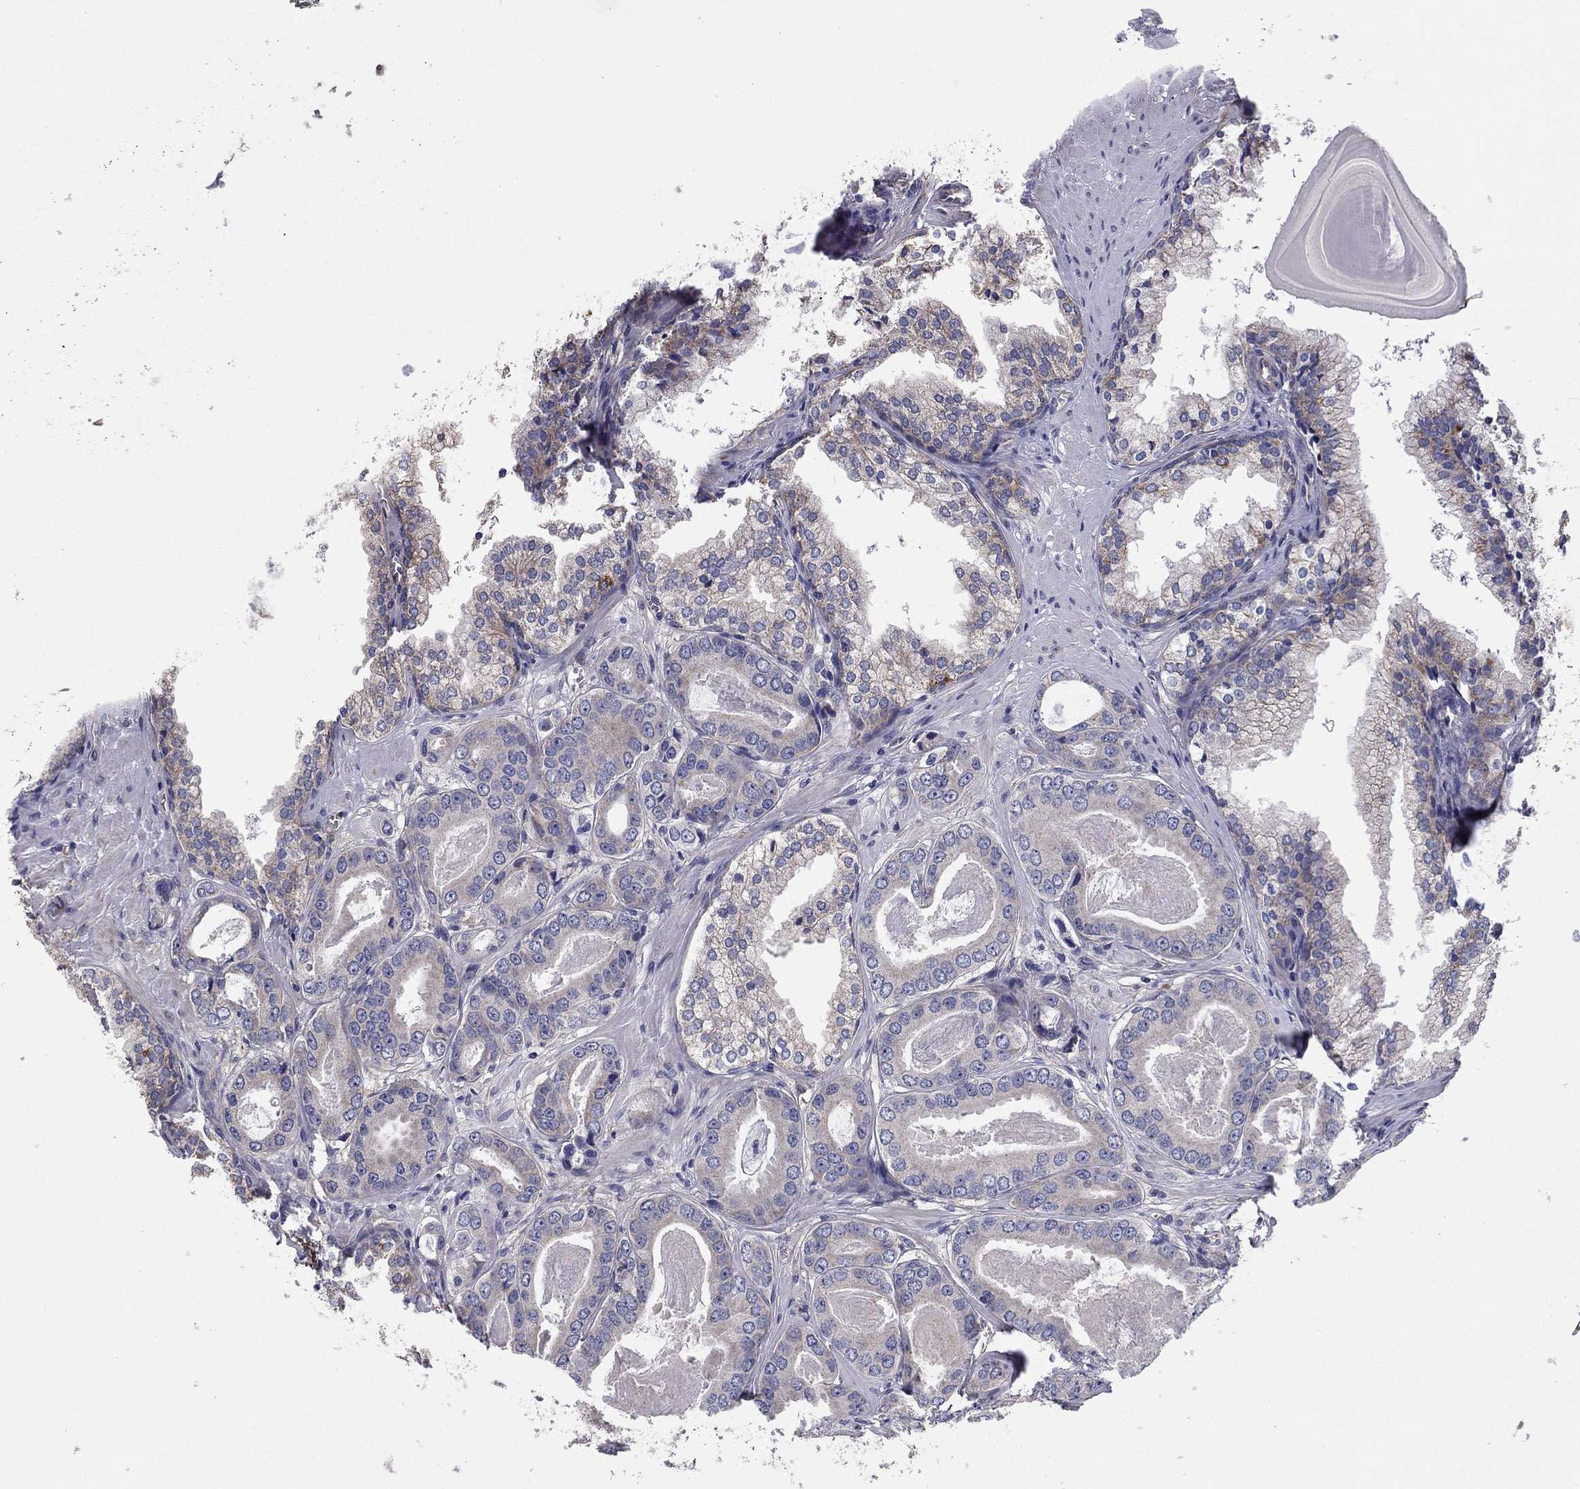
{"staining": {"intensity": "weak", "quantity": "<25%", "location": "cytoplasmic/membranous"}, "tissue": "prostate cancer", "cell_type": "Tumor cells", "image_type": "cancer", "snomed": [{"axis": "morphology", "description": "Adenocarcinoma, NOS"}, {"axis": "topography", "description": "Prostate"}], "caption": "Human prostate cancer (adenocarcinoma) stained for a protein using immunohistochemistry (IHC) shows no expression in tumor cells.", "gene": "EMP2", "patient": {"sex": "male", "age": 61}}